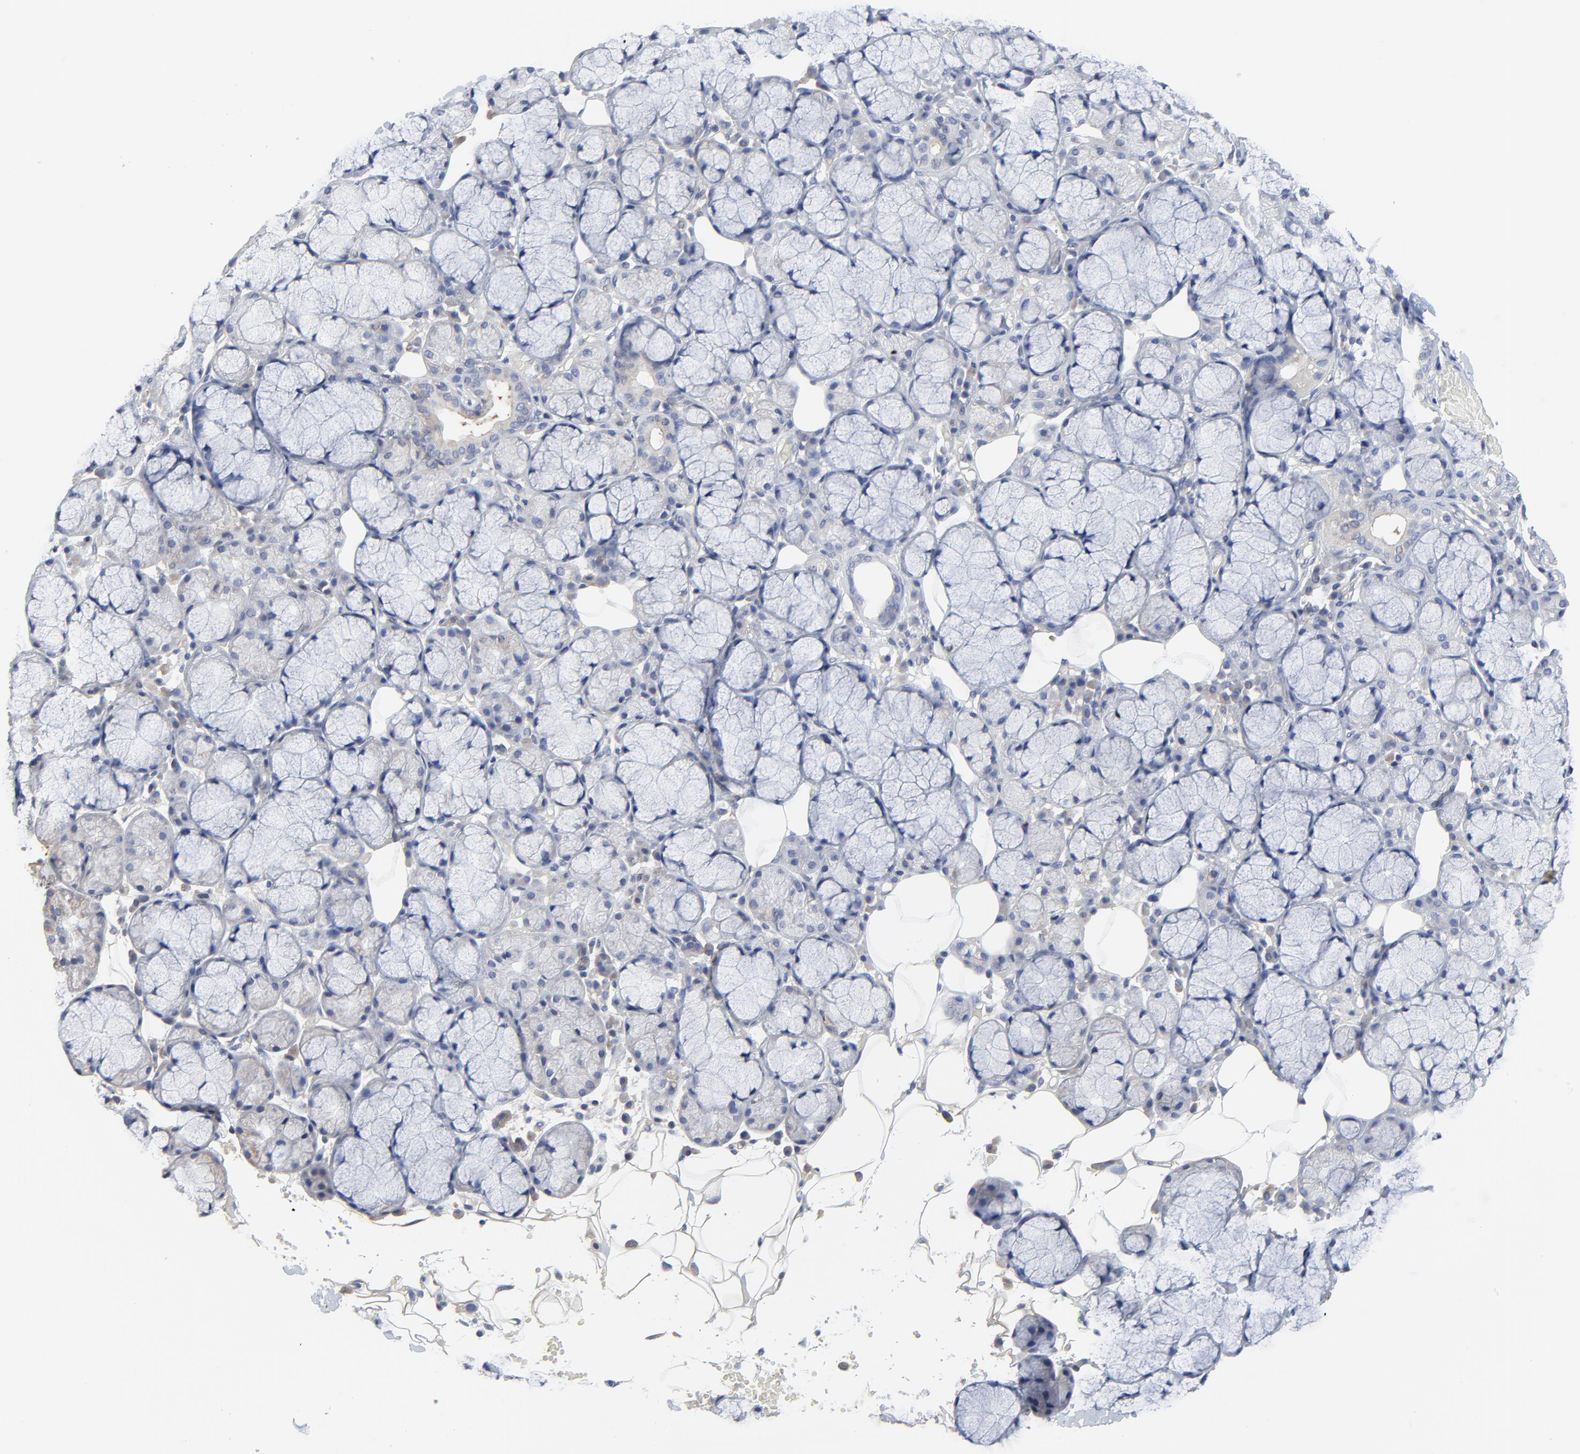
{"staining": {"intensity": "negative", "quantity": "none", "location": "none"}, "tissue": "salivary gland", "cell_type": "Glandular cells", "image_type": "normal", "snomed": [{"axis": "morphology", "description": "Normal tissue, NOS"}, {"axis": "topography", "description": "Skeletal muscle"}, {"axis": "topography", "description": "Oral tissue"}, {"axis": "topography", "description": "Salivary gland"}, {"axis": "topography", "description": "Peripheral nerve tissue"}], "caption": "Immunohistochemistry (IHC) histopathology image of unremarkable salivary gland: human salivary gland stained with DAB demonstrates no significant protein positivity in glandular cells.", "gene": "NXF3", "patient": {"sex": "male", "age": 54}}